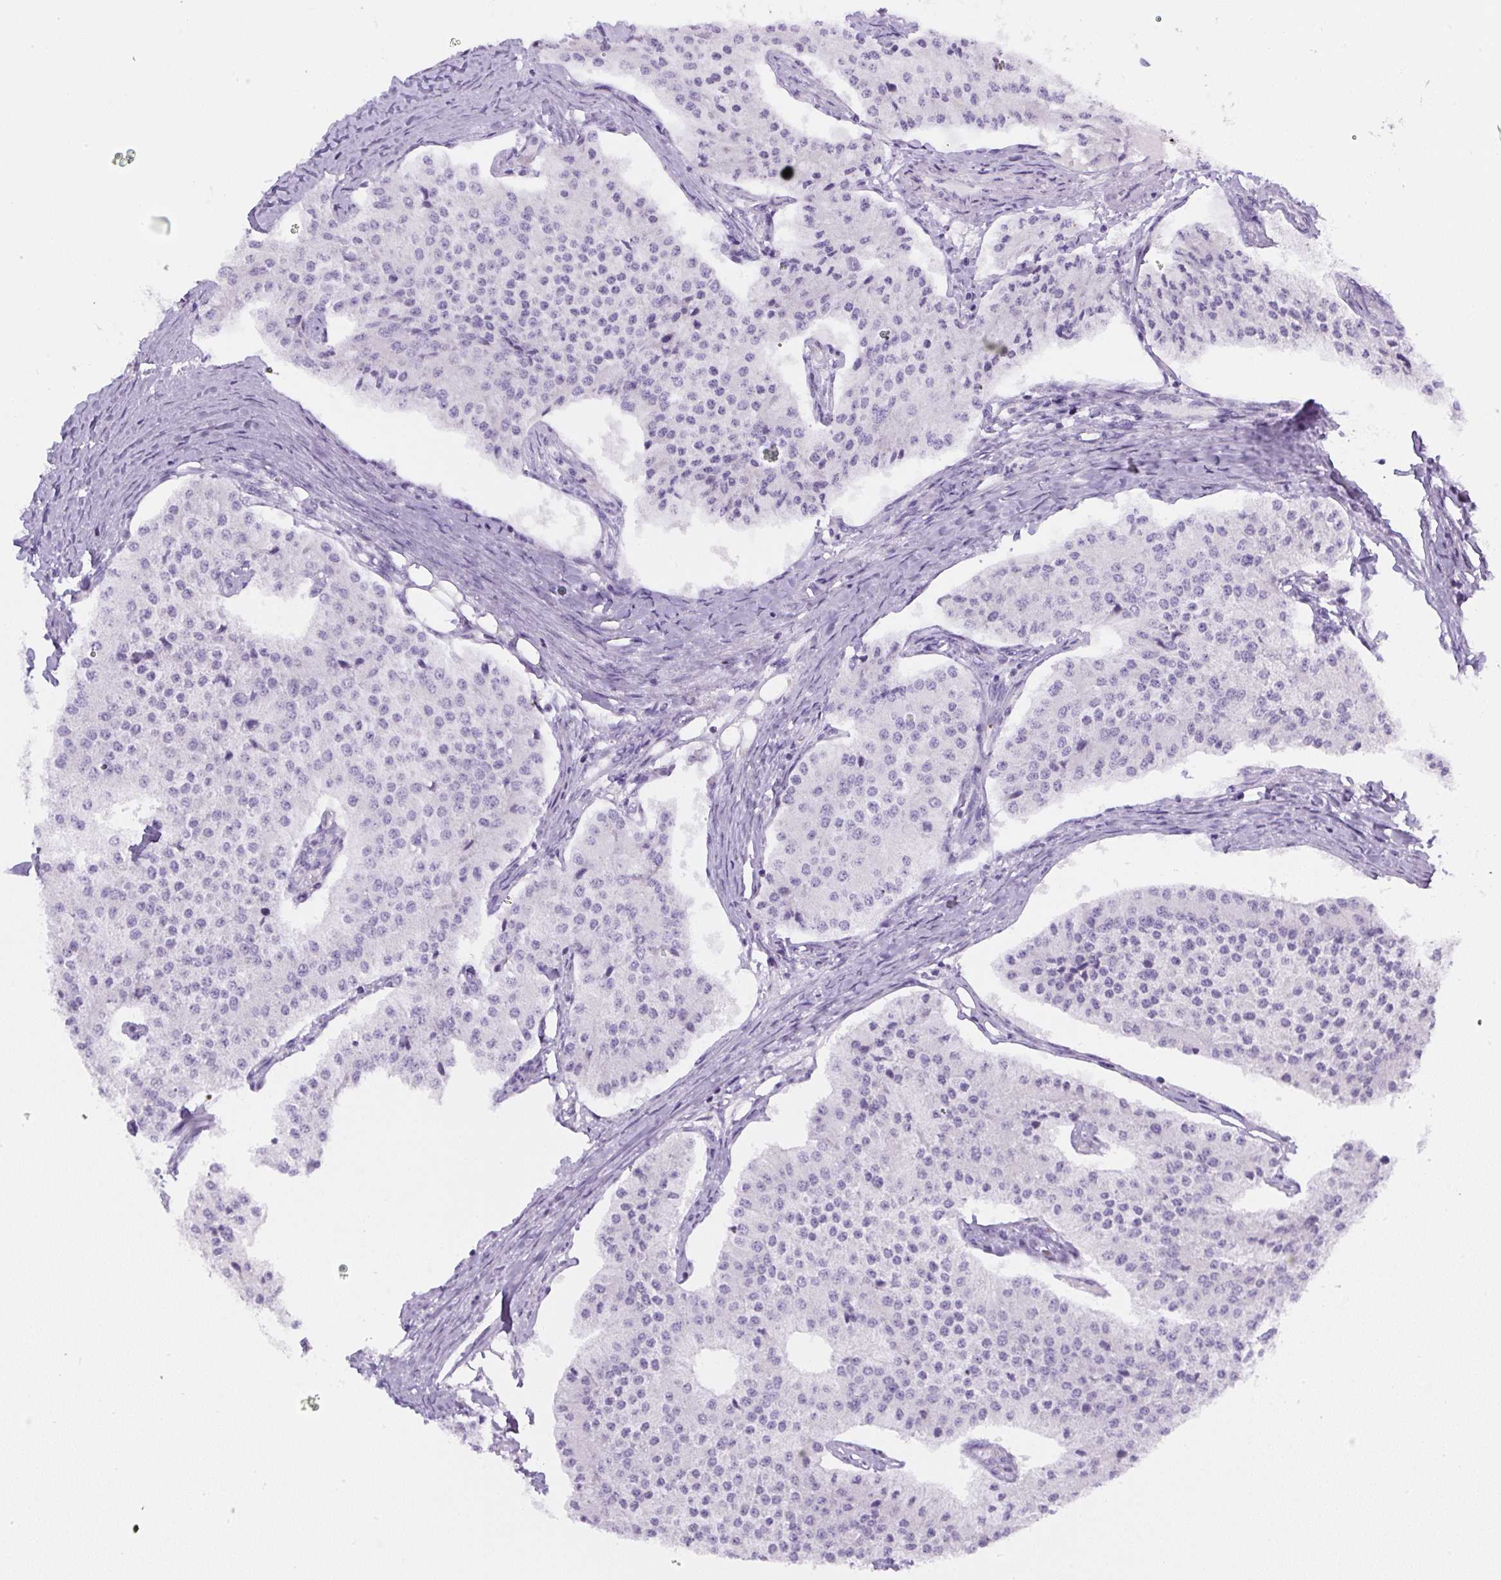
{"staining": {"intensity": "negative", "quantity": "none", "location": "none"}, "tissue": "carcinoid", "cell_type": "Tumor cells", "image_type": "cancer", "snomed": [{"axis": "morphology", "description": "Carcinoid, malignant, NOS"}, {"axis": "topography", "description": "Colon"}], "caption": "Carcinoid (malignant) was stained to show a protein in brown. There is no significant expression in tumor cells. (Stains: DAB immunohistochemistry with hematoxylin counter stain, Microscopy: brightfield microscopy at high magnification).", "gene": "PIP5KL1", "patient": {"sex": "female", "age": 52}}